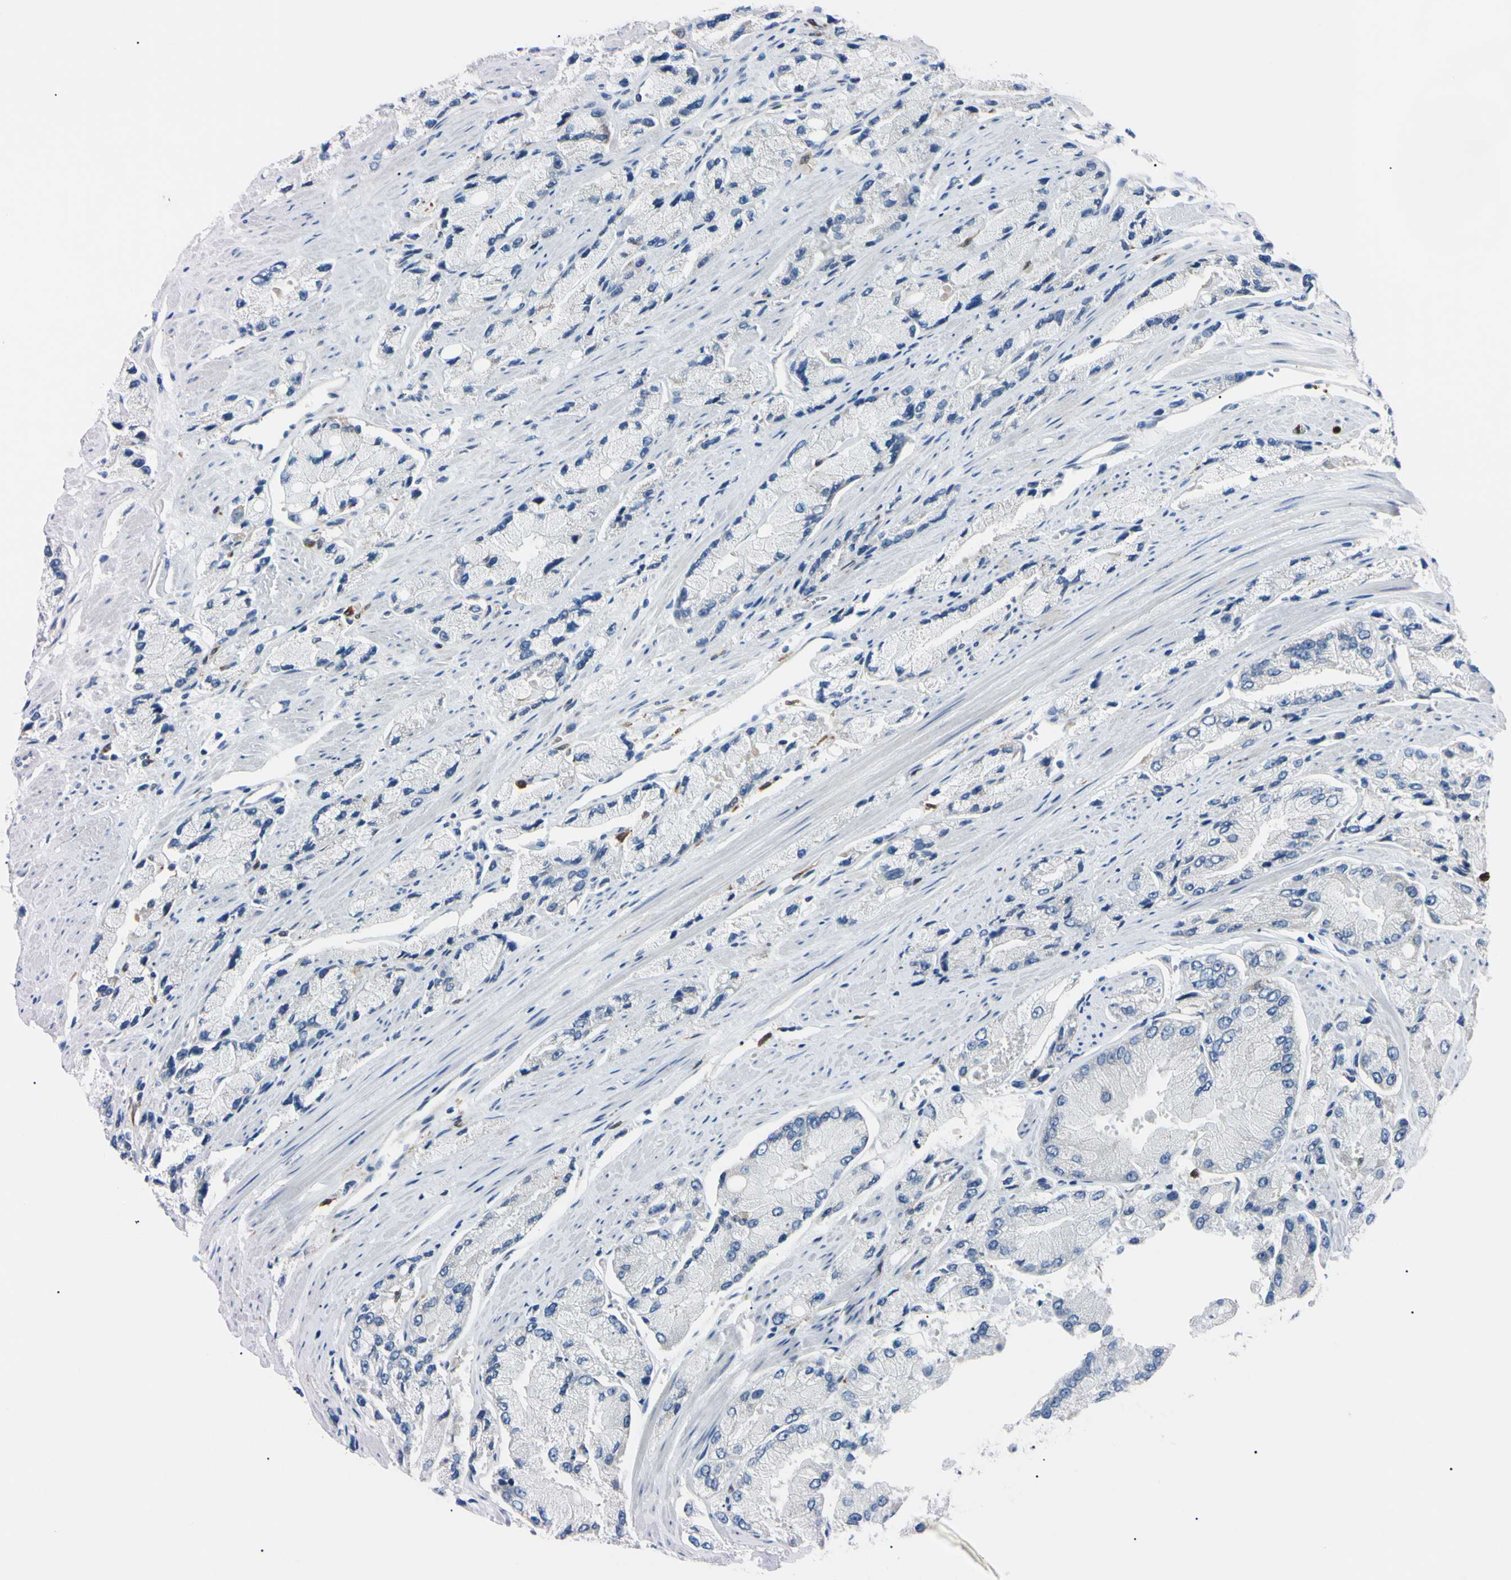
{"staining": {"intensity": "negative", "quantity": "none", "location": "none"}, "tissue": "prostate cancer", "cell_type": "Tumor cells", "image_type": "cancer", "snomed": [{"axis": "morphology", "description": "Adenocarcinoma, High grade"}, {"axis": "topography", "description": "Prostate"}], "caption": "Tumor cells are negative for brown protein staining in high-grade adenocarcinoma (prostate).", "gene": "NCF4", "patient": {"sex": "male", "age": 58}}